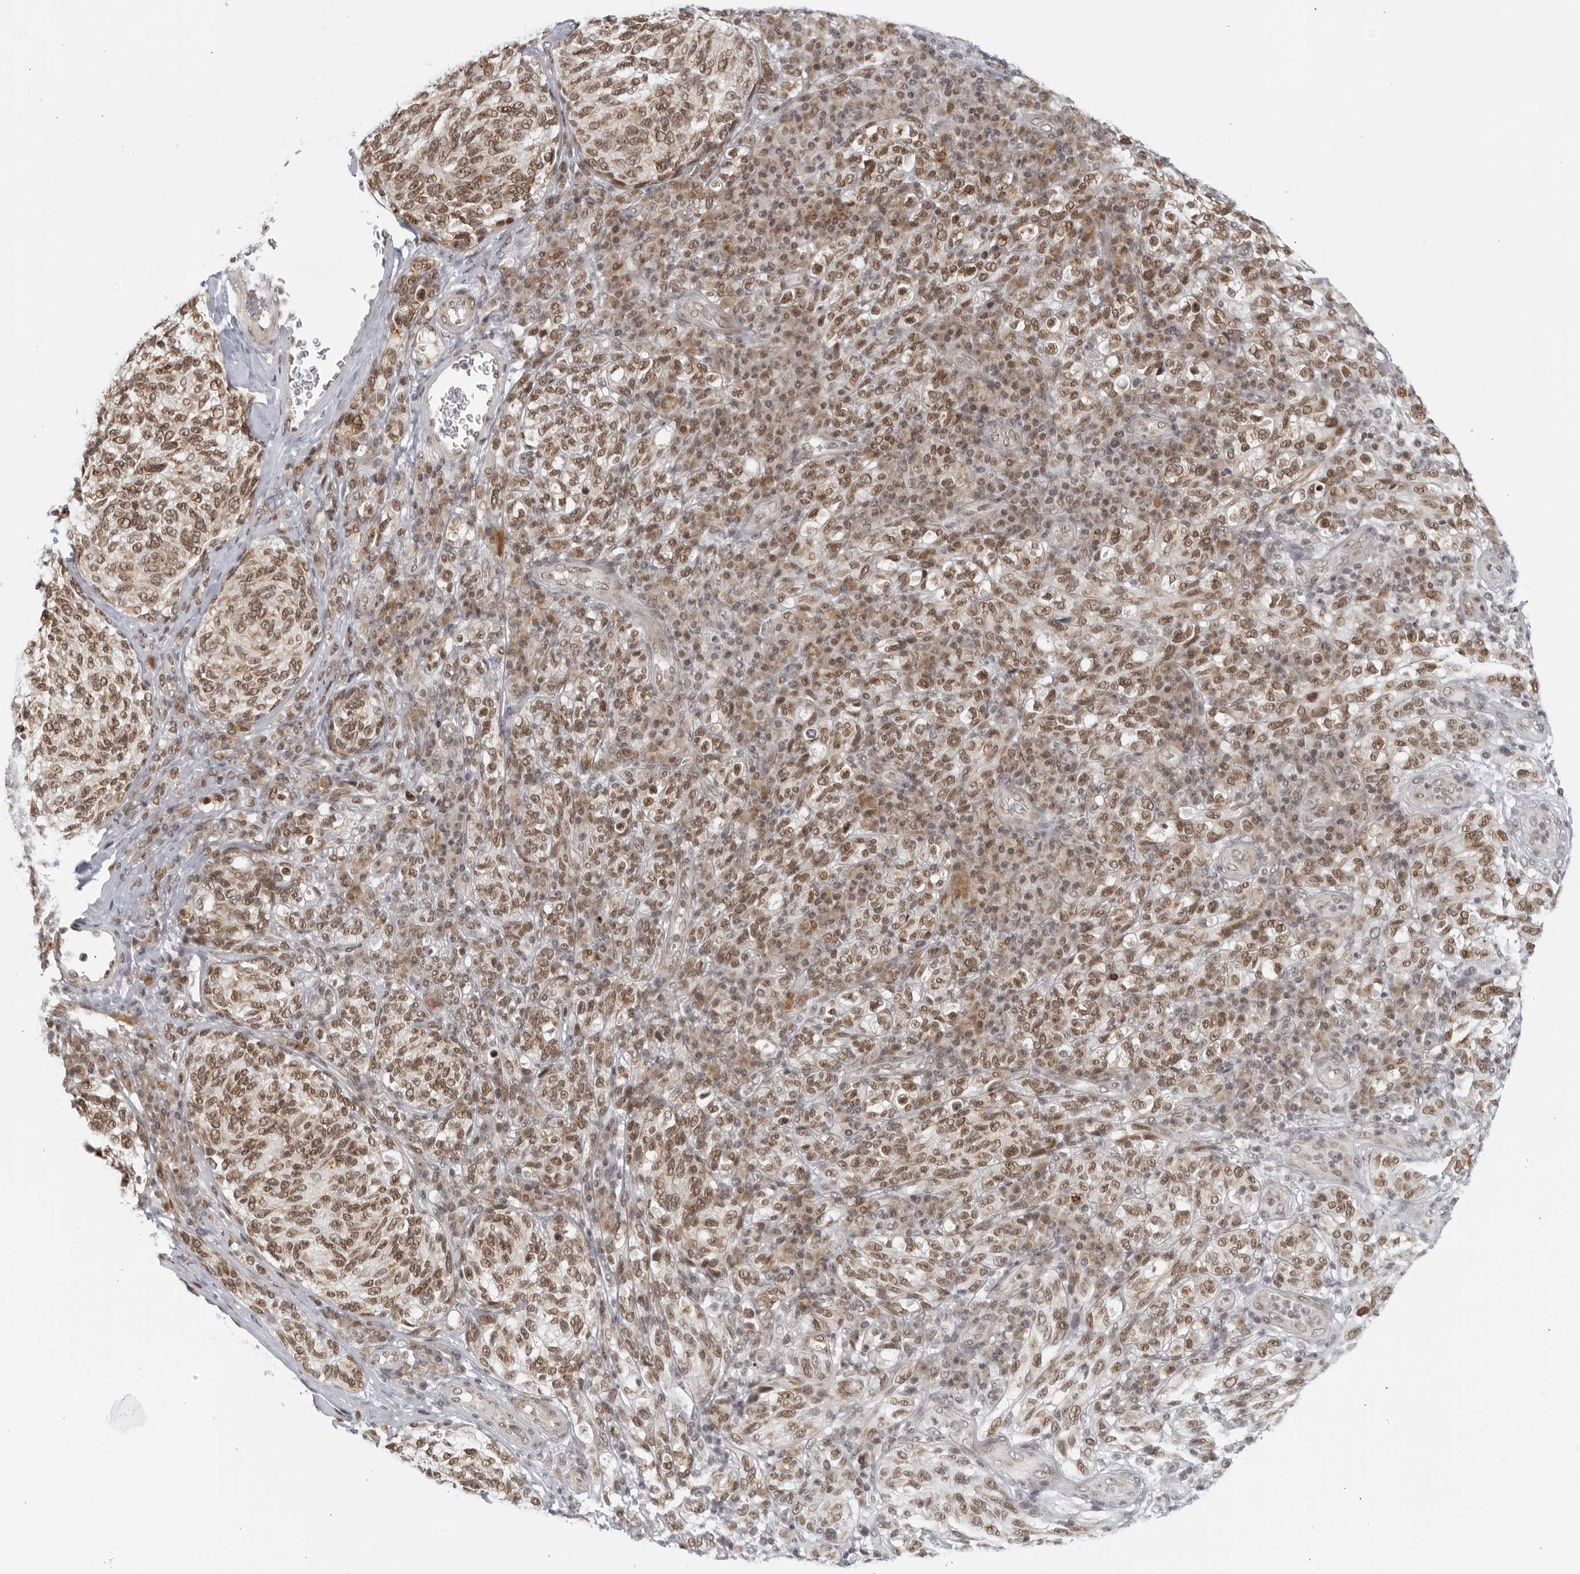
{"staining": {"intensity": "moderate", "quantity": ">75%", "location": "cytoplasmic/membranous"}, "tissue": "melanoma", "cell_type": "Tumor cells", "image_type": "cancer", "snomed": [{"axis": "morphology", "description": "Malignant melanoma, NOS"}, {"axis": "topography", "description": "Skin"}], "caption": "Immunohistochemistry photomicrograph of neoplastic tissue: melanoma stained using IHC exhibits medium levels of moderate protein expression localized specifically in the cytoplasmic/membranous of tumor cells, appearing as a cytoplasmic/membranous brown color.", "gene": "RAB11FIP3", "patient": {"sex": "female", "age": 73}}